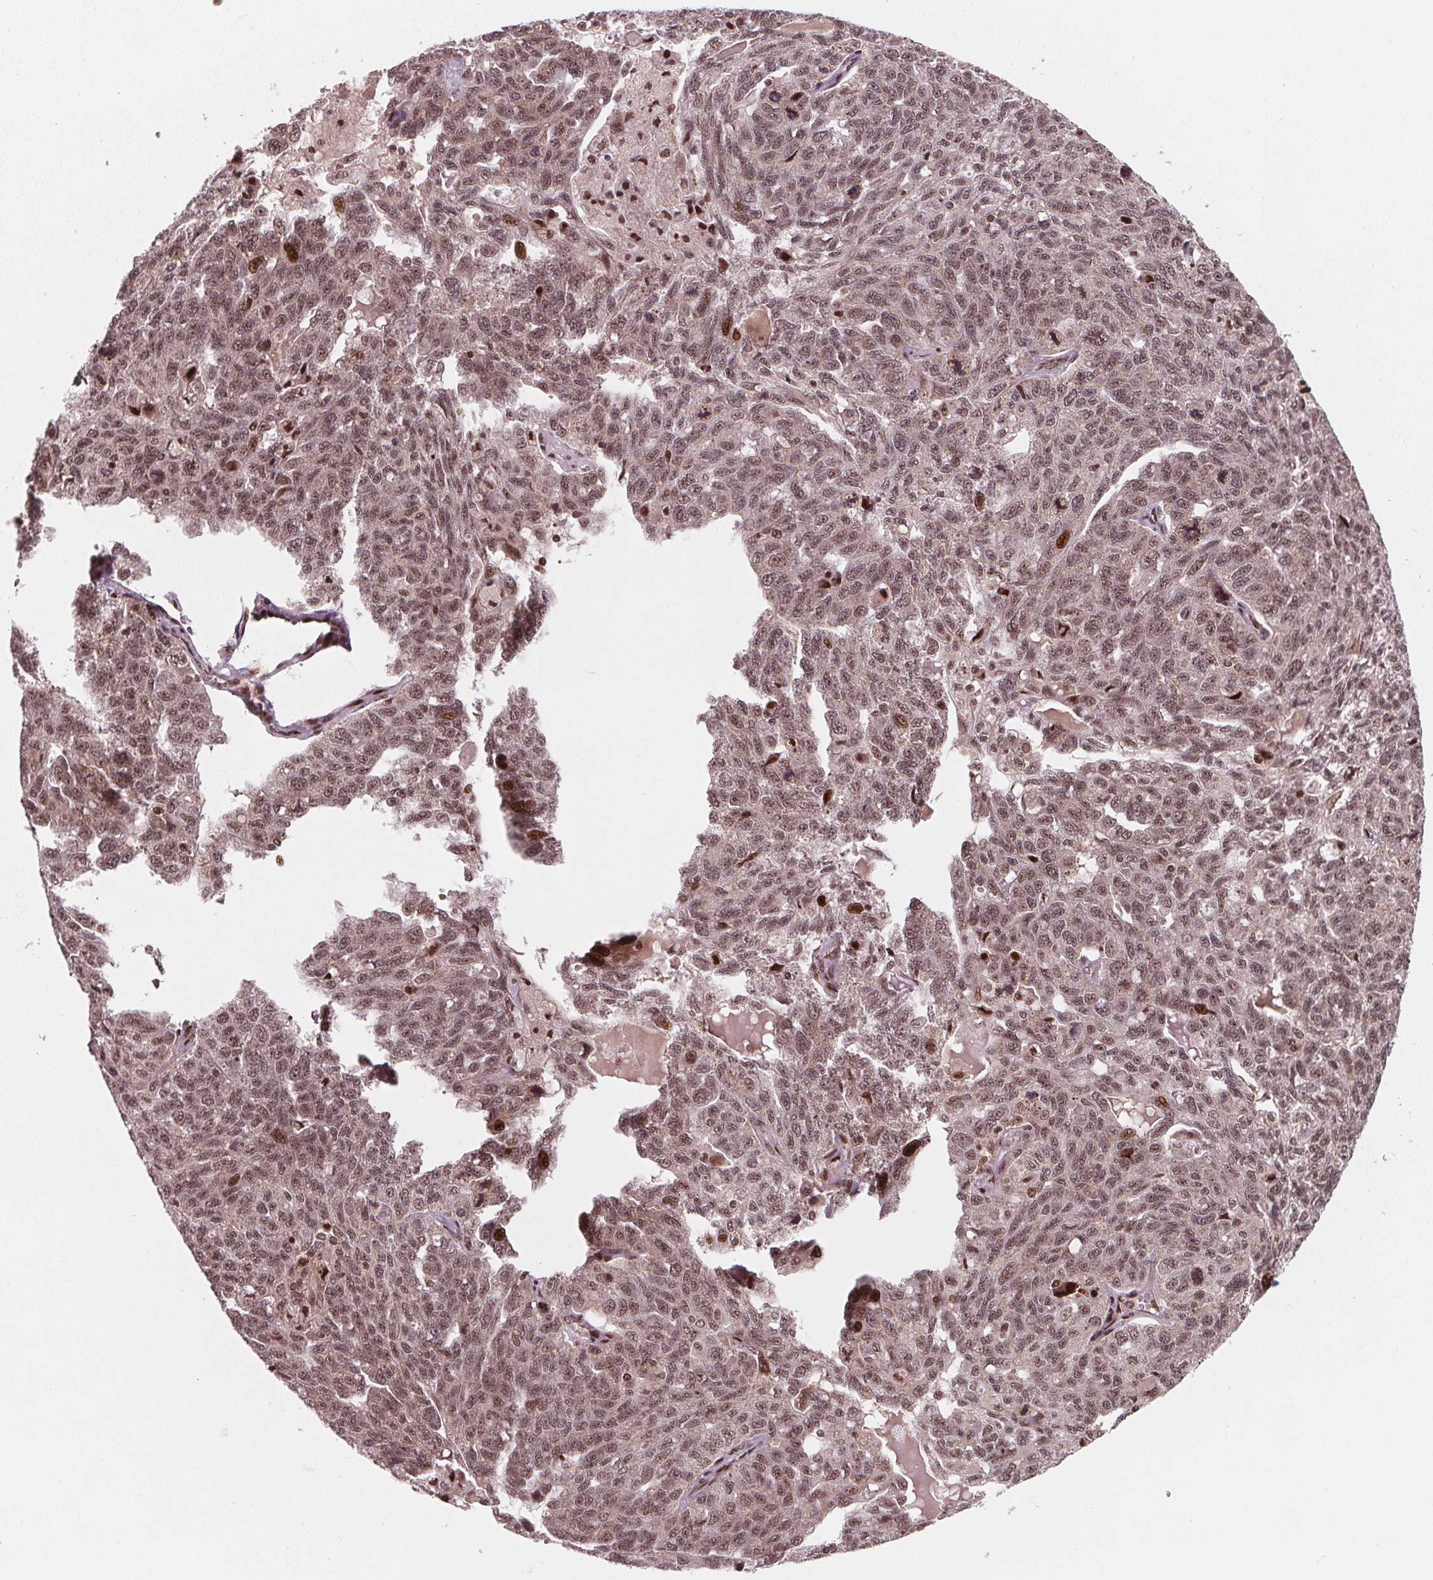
{"staining": {"intensity": "moderate", "quantity": ">75%", "location": "nuclear"}, "tissue": "ovarian cancer", "cell_type": "Tumor cells", "image_type": "cancer", "snomed": [{"axis": "morphology", "description": "Cystadenocarcinoma, serous, NOS"}, {"axis": "topography", "description": "Ovary"}], "caption": "Approximately >75% of tumor cells in human ovarian cancer display moderate nuclear protein positivity as visualized by brown immunohistochemical staining.", "gene": "SNRNP35", "patient": {"sex": "female", "age": 71}}